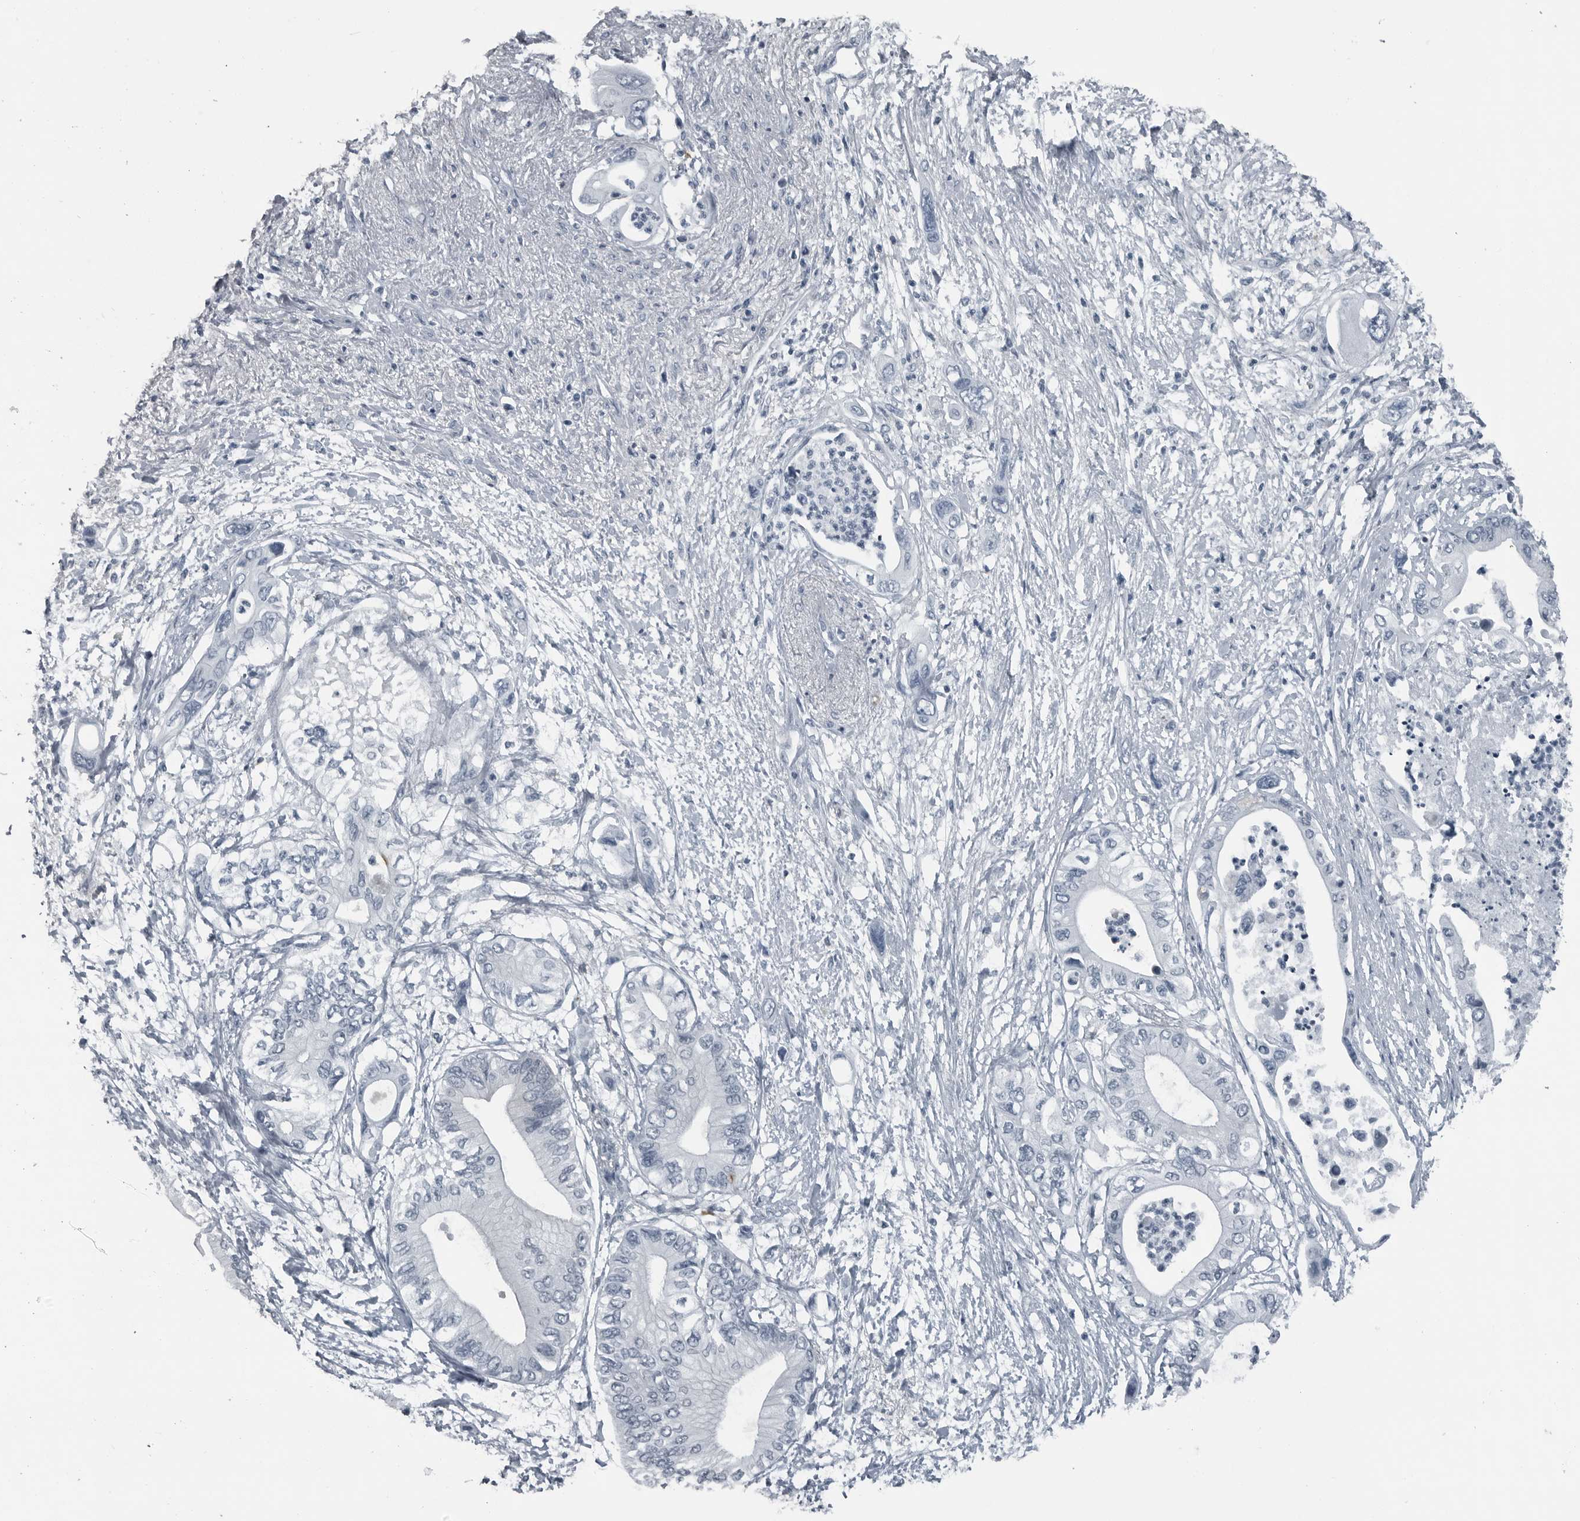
{"staining": {"intensity": "negative", "quantity": "none", "location": "none"}, "tissue": "pancreatic cancer", "cell_type": "Tumor cells", "image_type": "cancer", "snomed": [{"axis": "morphology", "description": "Adenocarcinoma, NOS"}, {"axis": "topography", "description": "Pancreas"}], "caption": "Protein analysis of pancreatic adenocarcinoma reveals no significant staining in tumor cells.", "gene": "GAK", "patient": {"sex": "male", "age": 66}}